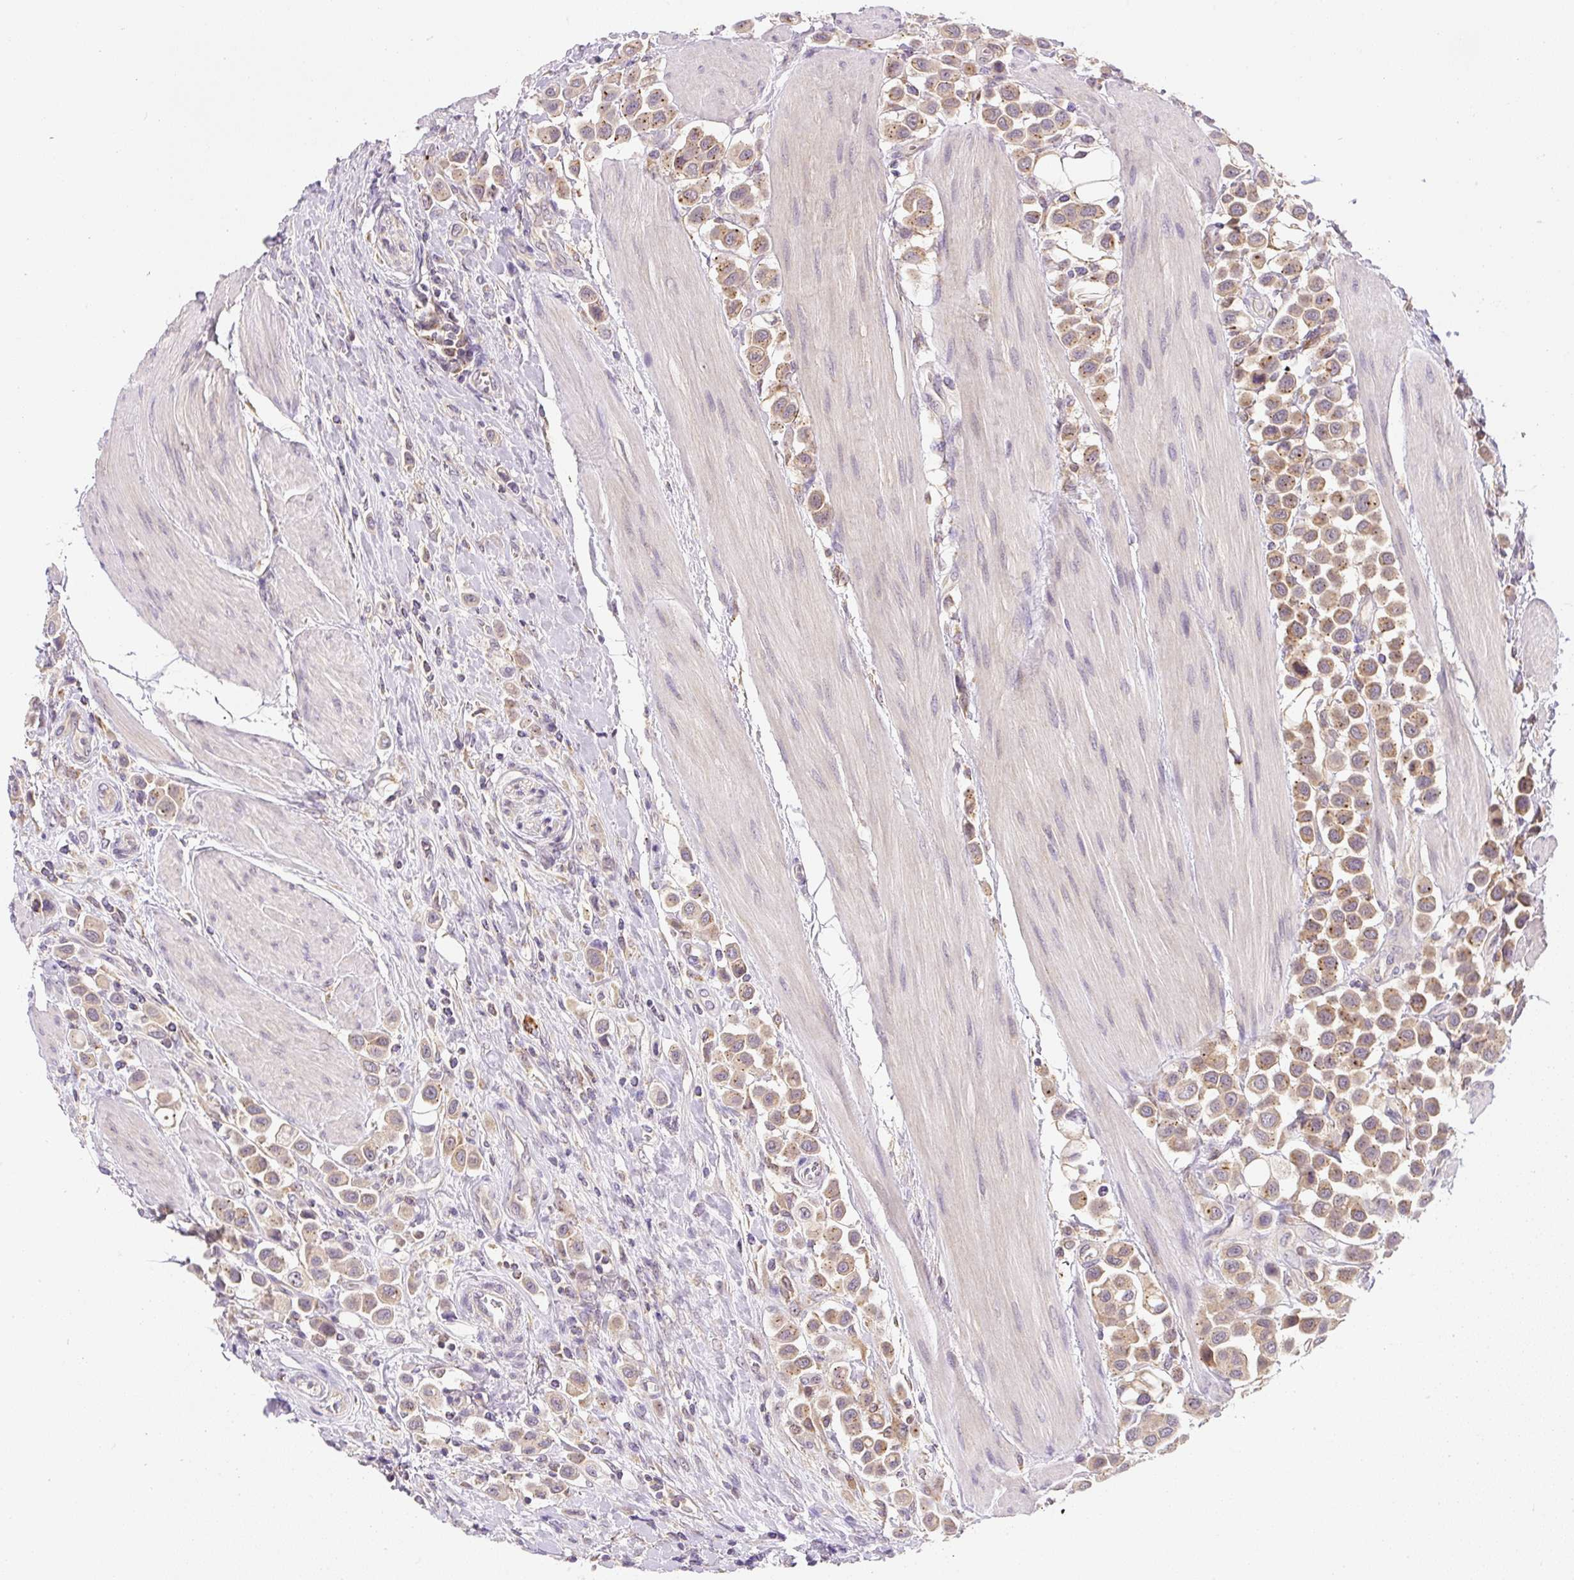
{"staining": {"intensity": "moderate", "quantity": "25%-75%", "location": "cytoplasmic/membranous"}, "tissue": "urothelial cancer", "cell_type": "Tumor cells", "image_type": "cancer", "snomed": [{"axis": "morphology", "description": "Urothelial carcinoma, High grade"}, {"axis": "topography", "description": "Urinary bladder"}], "caption": "Moderate cytoplasmic/membranous expression is seen in about 25%-75% of tumor cells in high-grade urothelial carcinoma.", "gene": "PLA2G4A", "patient": {"sex": "male", "age": 50}}